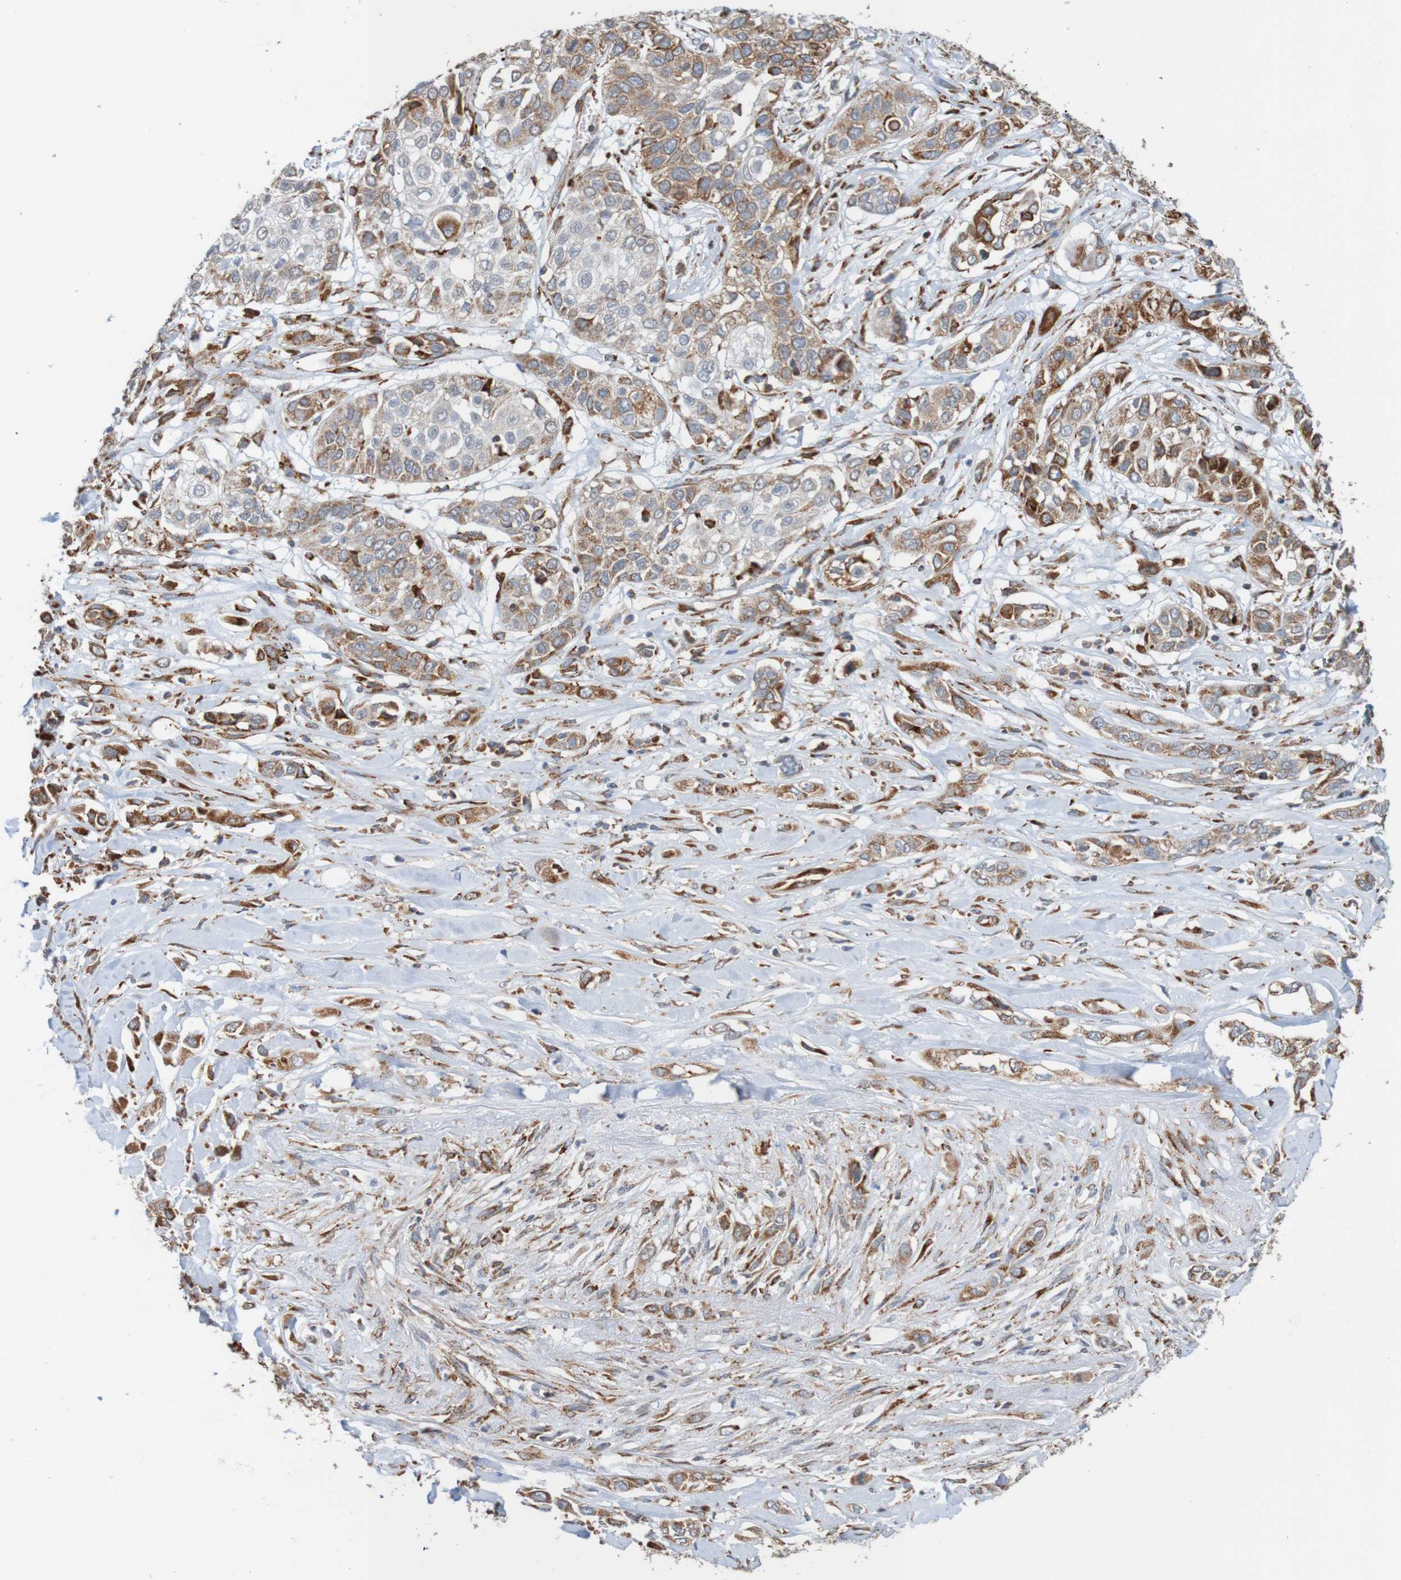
{"staining": {"intensity": "moderate", "quantity": "25%-75%", "location": "cytoplasmic/membranous"}, "tissue": "lung cancer", "cell_type": "Tumor cells", "image_type": "cancer", "snomed": [{"axis": "morphology", "description": "Squamous cell carcinoma, NOS"}, {"axis": "topography", "description": "Lung"}], "caption": "The image shows a brown stain indicating the presence of a protein in the cytoplasmic/membranous of tumor cells in lung cancer (squamous cell carcinoma). (Stains: DAB in brown, nuclei in blue, Microscopy: brightfield microscopy at high magnification).", "gene": "PDIA3", "patient": {"sex": "male", "age": 71}}